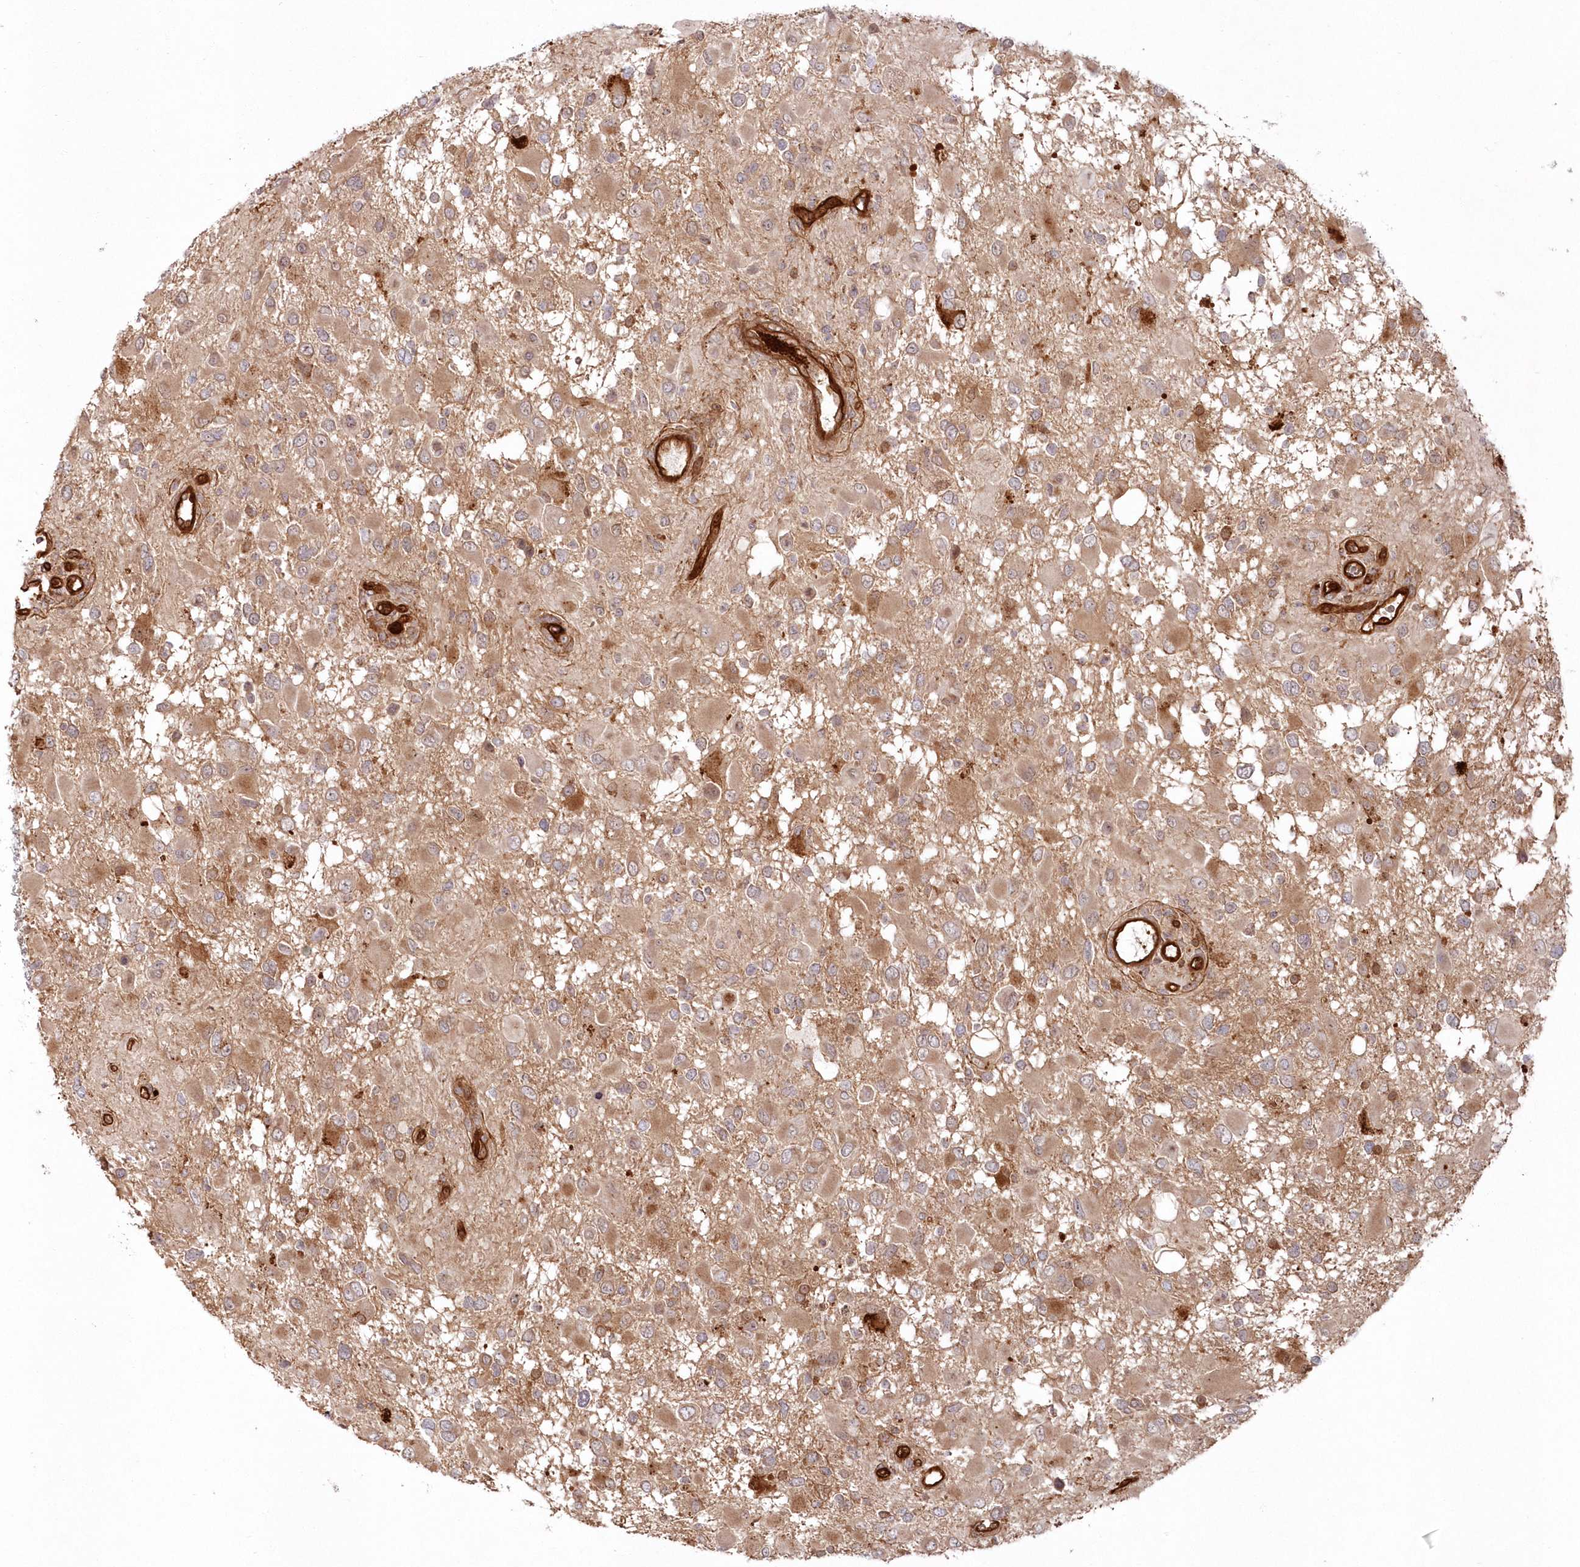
{"staining": {"intensity": "moderate", "quantity": ">75%", "location": "cytoplasmic/membranous"}, "tissue": "glioma", "cell_type": "Tumor cells", "image_type": "cancer", "snomed": [{"axis": "morphology", "description": "Glioma, malignant, High grade"}, {"axis": "topography", "description": "Brain"}], "caption": "An image showing moderate cytoplasmic/membranous positivity in approximately >75% of tumor cells in glioma, as visualized by brown immunohistochemical staining.", "gene": "RGCC", "patient": {"sex": "male", "age": 53}}